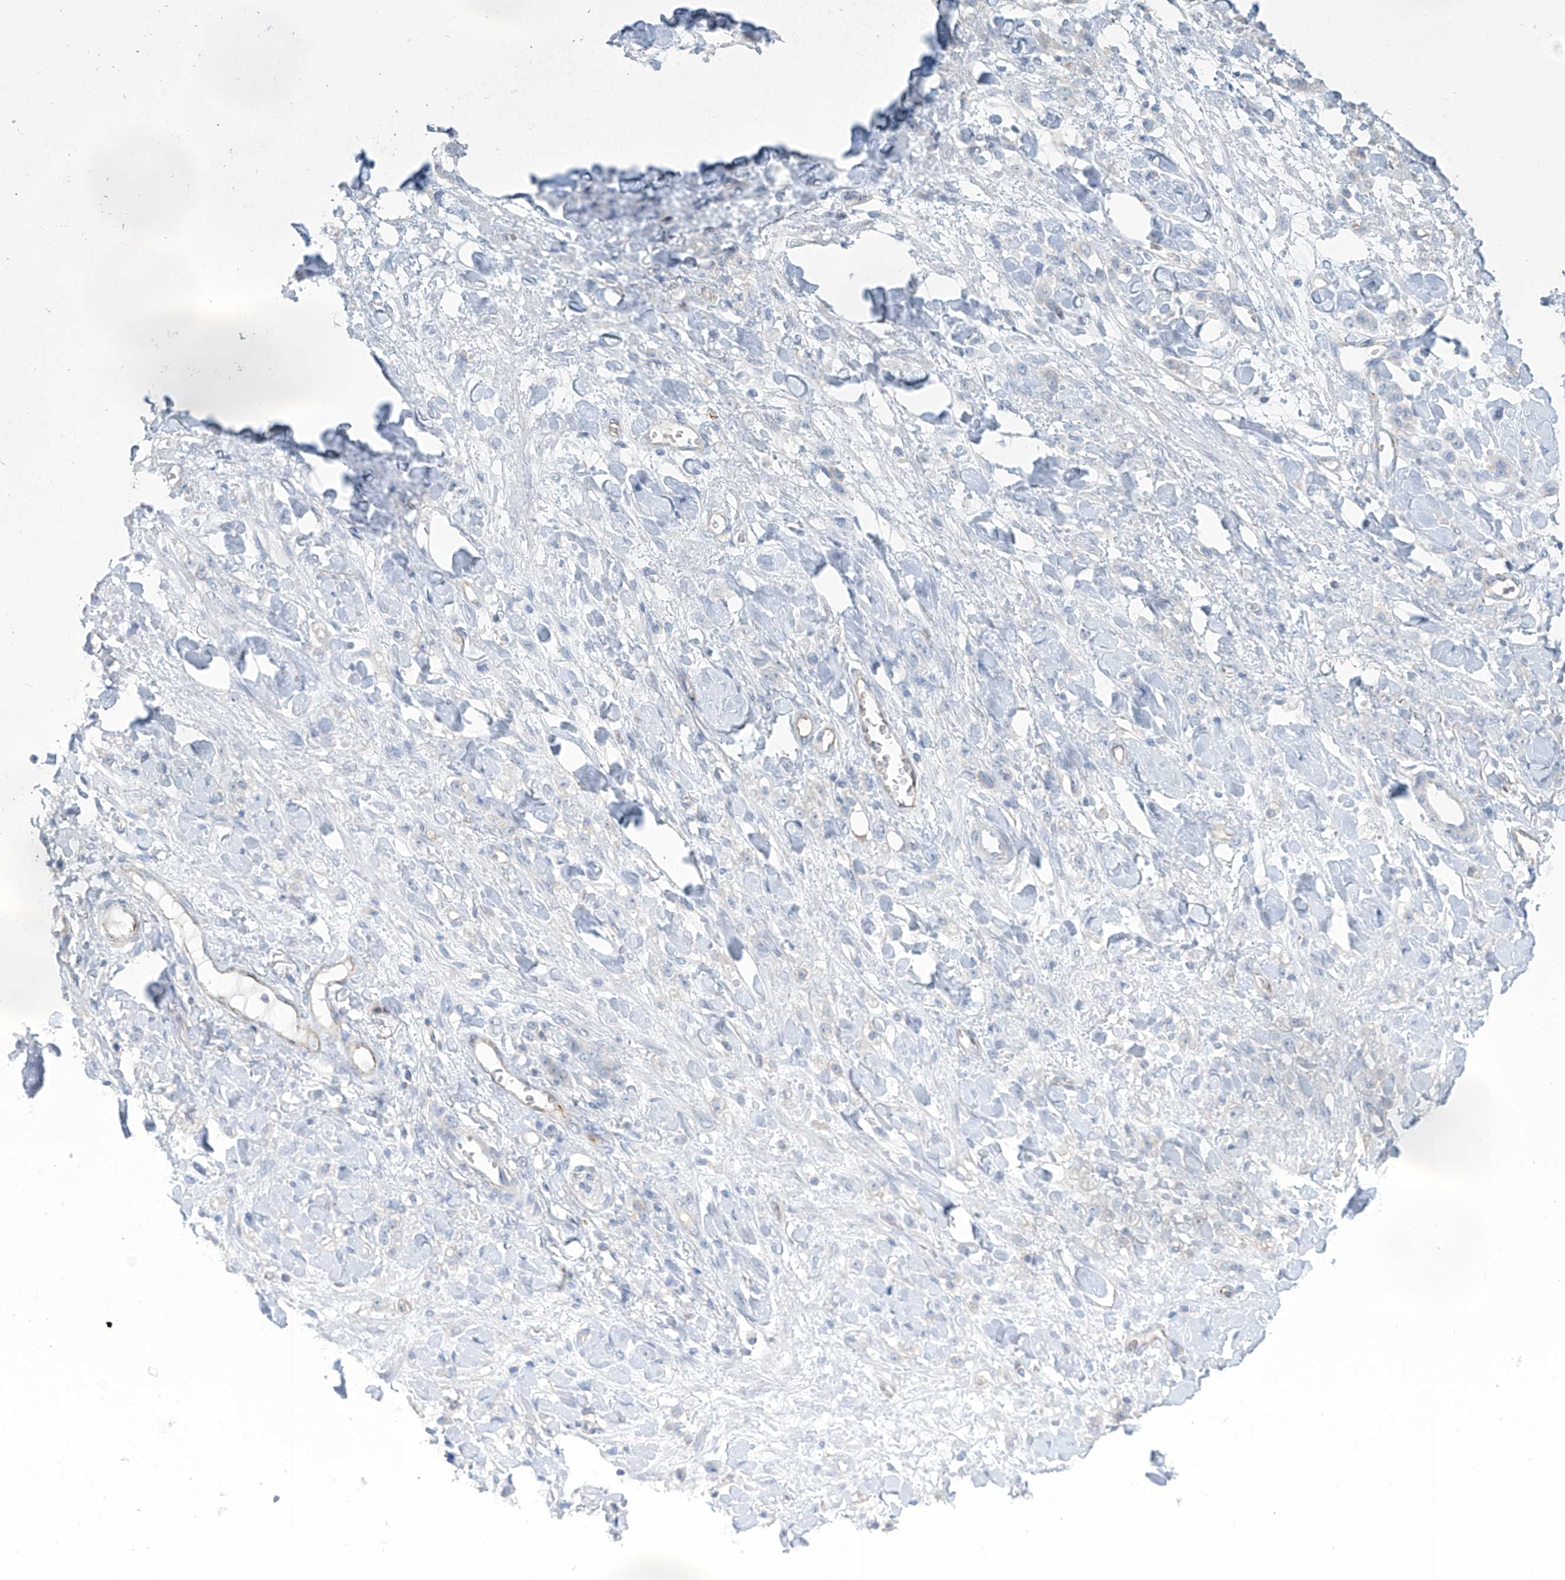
{"staining": {"intensity": "negative", "quantity": "none", "location": "none"}, "tissue": "stomach cancer", "cell_type": "Tumor cells", "image_type": "cancer", "snomed": [{"axis": "morphology", "description": "Normal tissue, NOS"}, {"axis": "morphology", "description": "Adenocarcinoma, NOS"}, {"axis": "topography", "description": "Stomach"}], "caption": "Human stomach cancer stained for a protein using immunohistochemistry (IHC) reveals no positivity in tumor cells.", "gene": "ZNF846", "patient": {"sex": "male", "age": 82}}